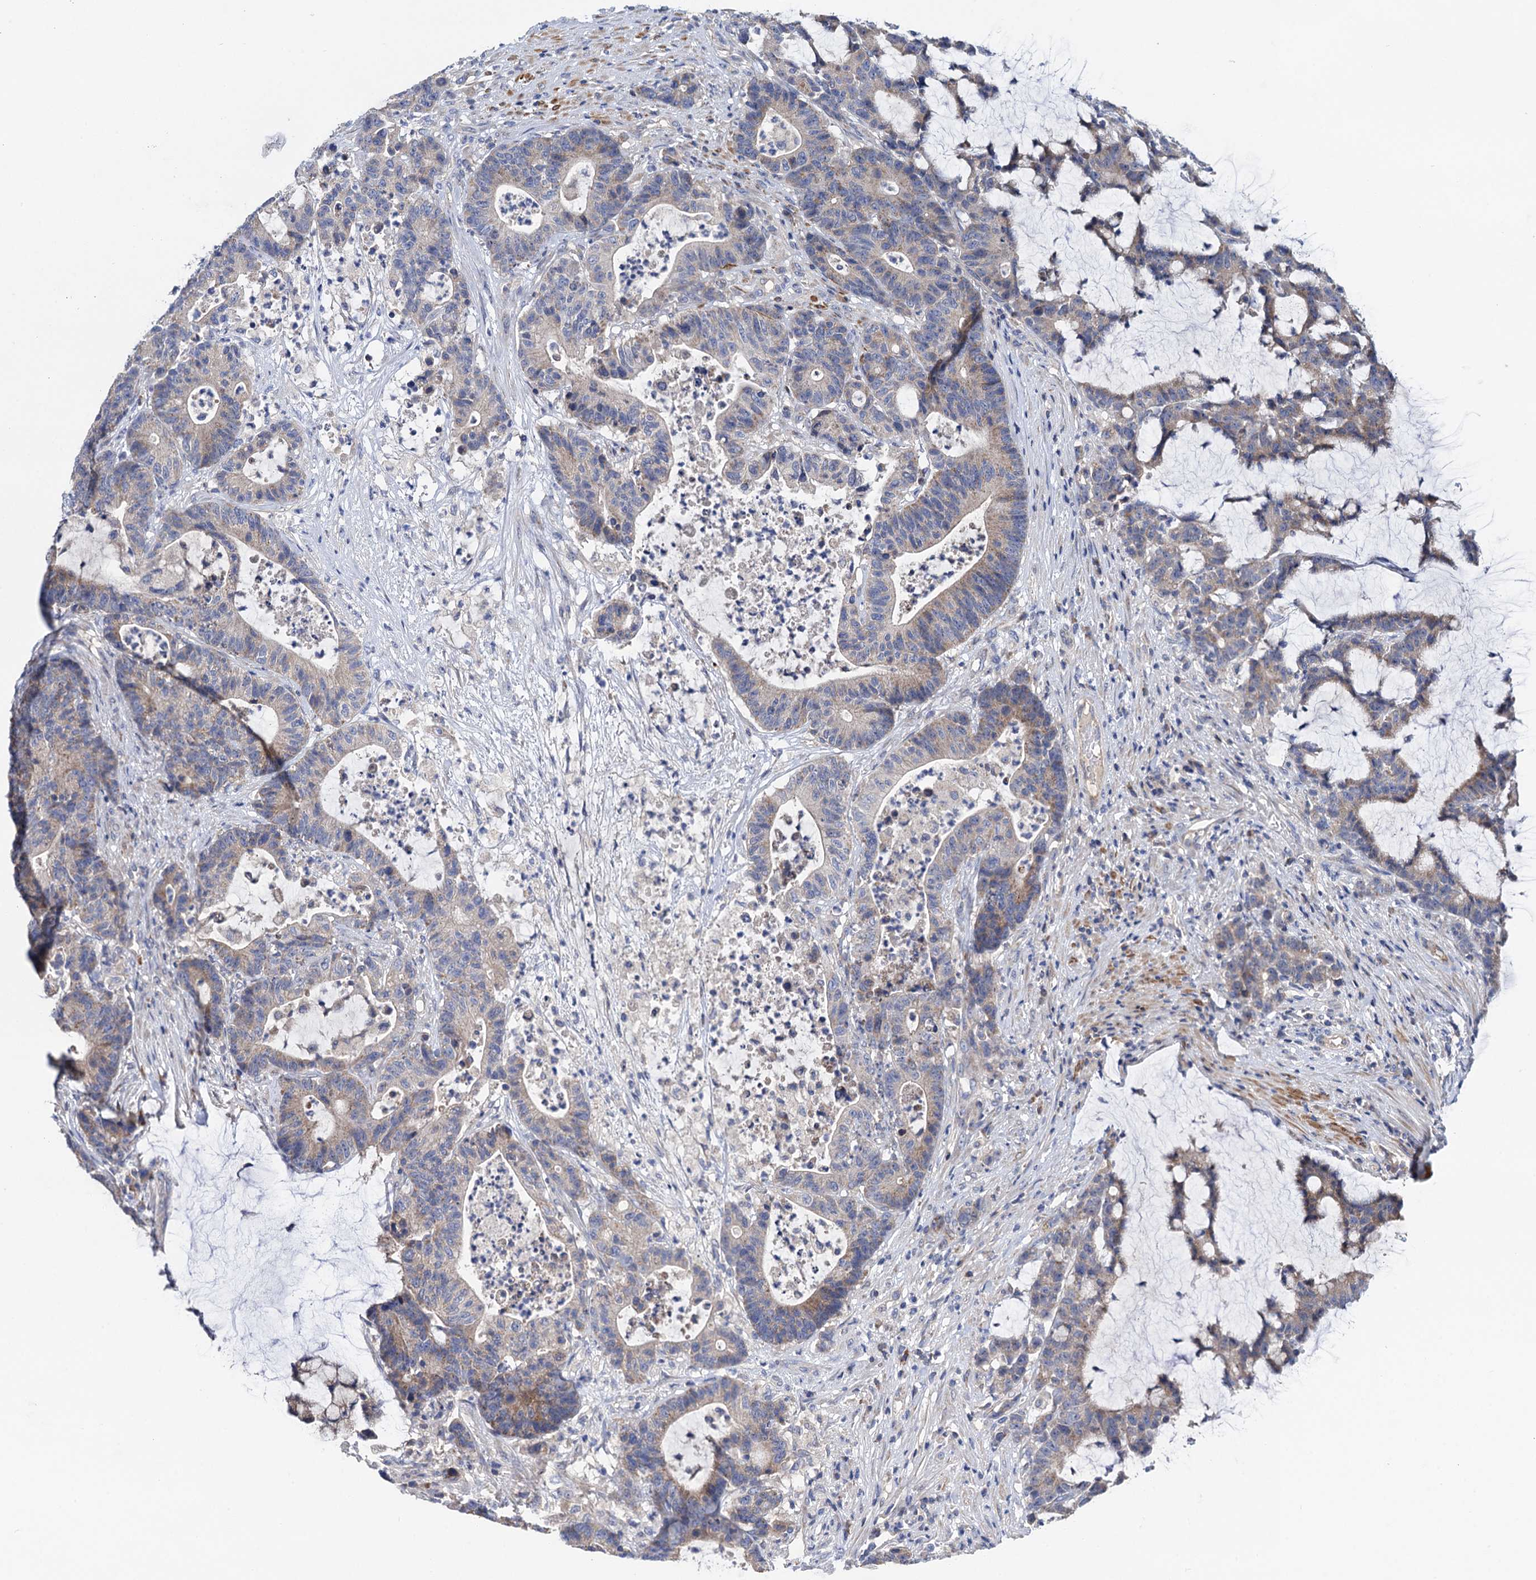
{"staining": {"intensity": "weak", "quantity": "25%-75%", "location": "cytoplasmic/membranous"}, "tissue": "colorectal cancer", "cell_type": "Tumor cells", "image_type": "cancer", "snomed": [{"axis": "morphology", "description": "Adenocarcinoma, NOS"}, {"axis": "topography", "description": "Colon"}], "caption": "This is a histology image of immunohistochemistry (IHC) staining of colorectal cancer (adenocarcinoma), which shows weak staining in the cytoplasmic/membranous of tumor cells.", "gene": "MRPL48", "patient": {"sex": "female", "age": 84}}